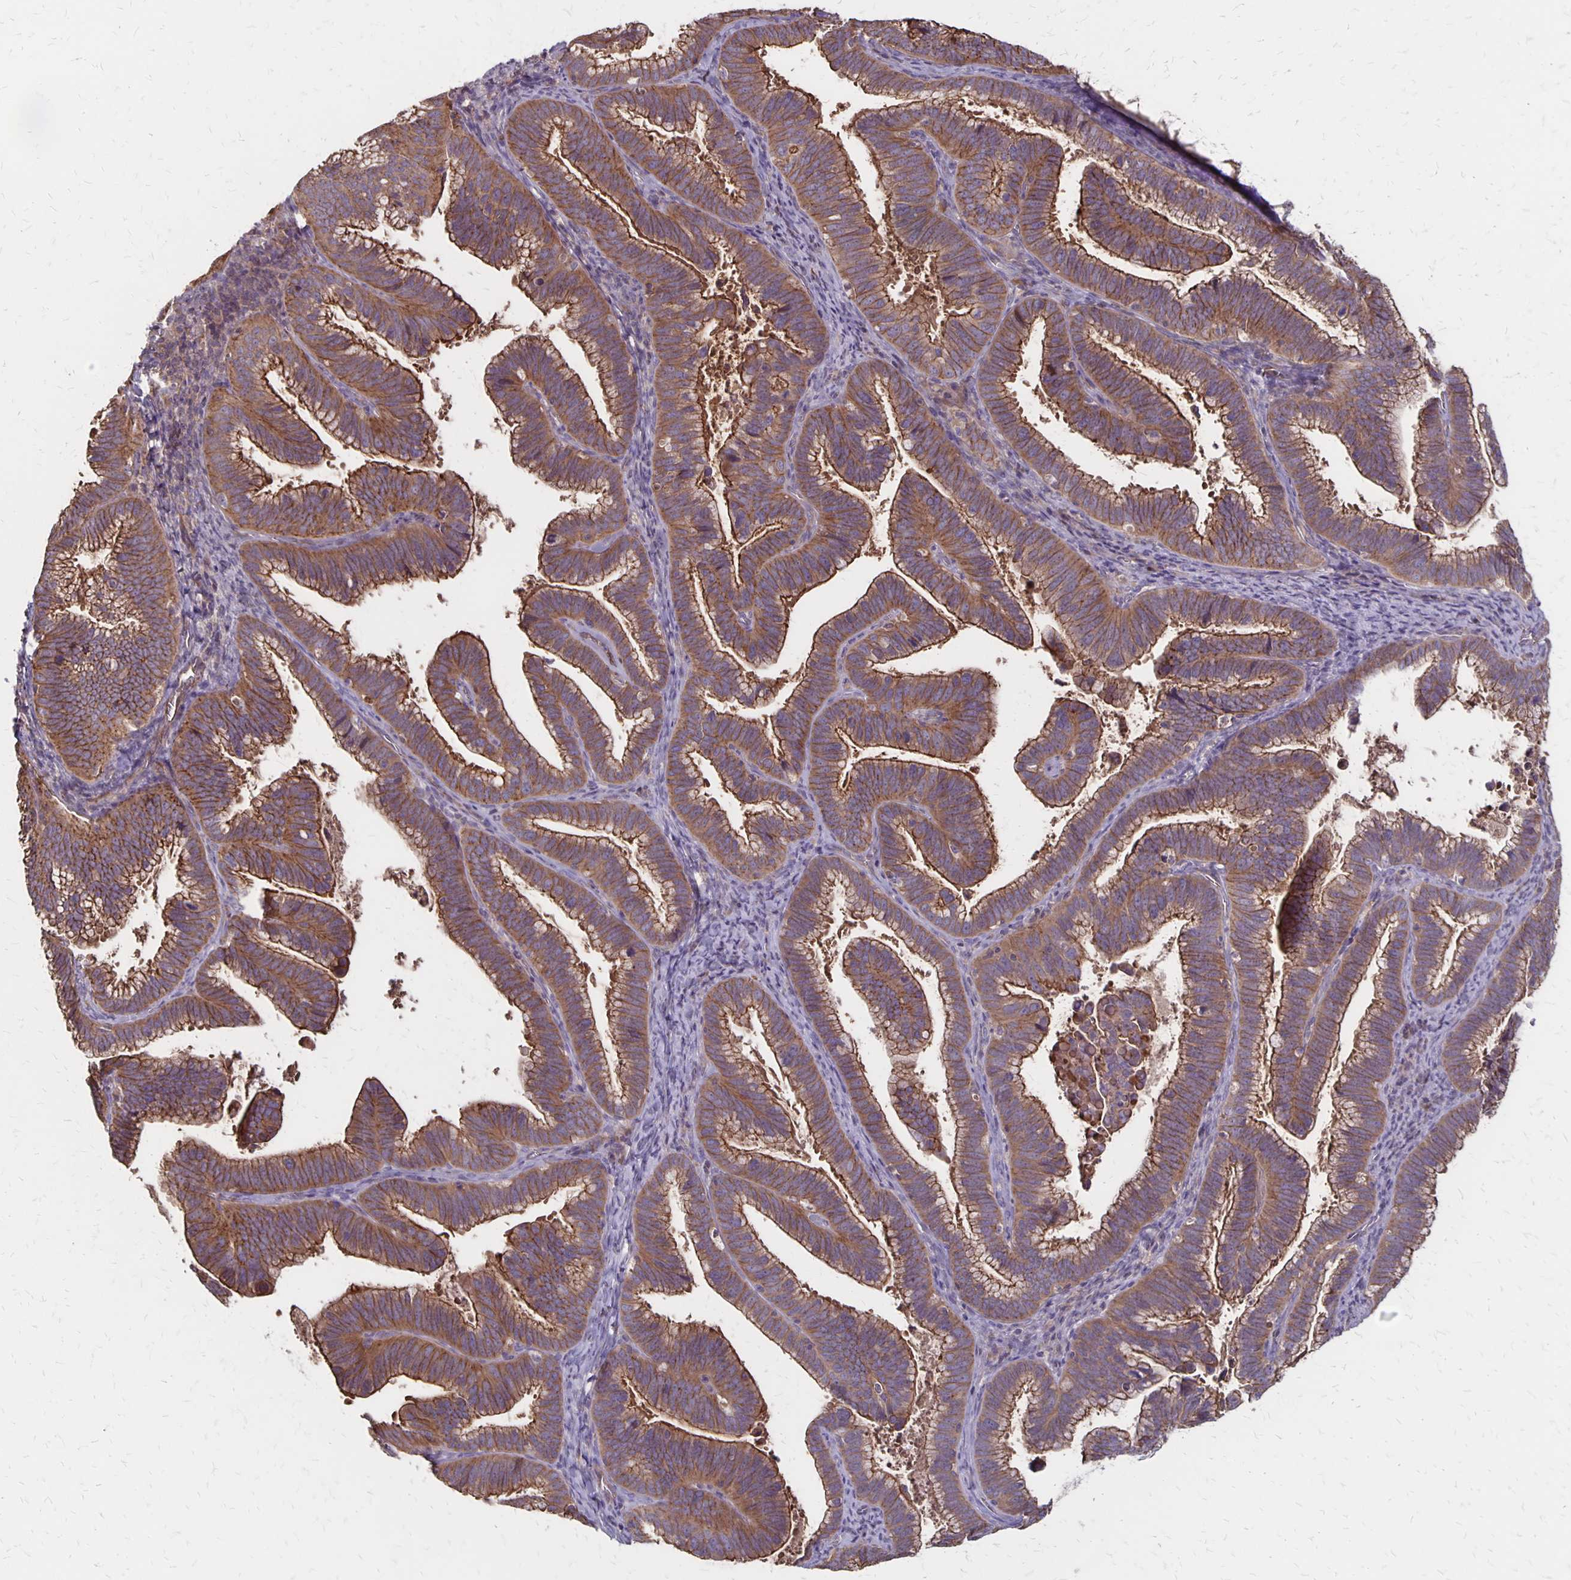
{"staining": {"intensity": "moderate", "quantity": ">75%", "location": "cytoplasmic/membranous"}, "tissue": "cervical cancer", "cell_type": "Tumor cells", "image_type": "cancer", "snomed": [{"axis": "morphology", "description": "Adenocarcinoma, NOS"}, {"axis": "topography", "description": "Cervix"}], "caption": "Immunohistochemical staining of adenocarcinoma (cervical) shows medium levels of moderate cytoplasmic/membranous protein positivity in about >75% of tumor cells.", "gene": "PROM2", "patient": {"sex": "female", "age": 61}}